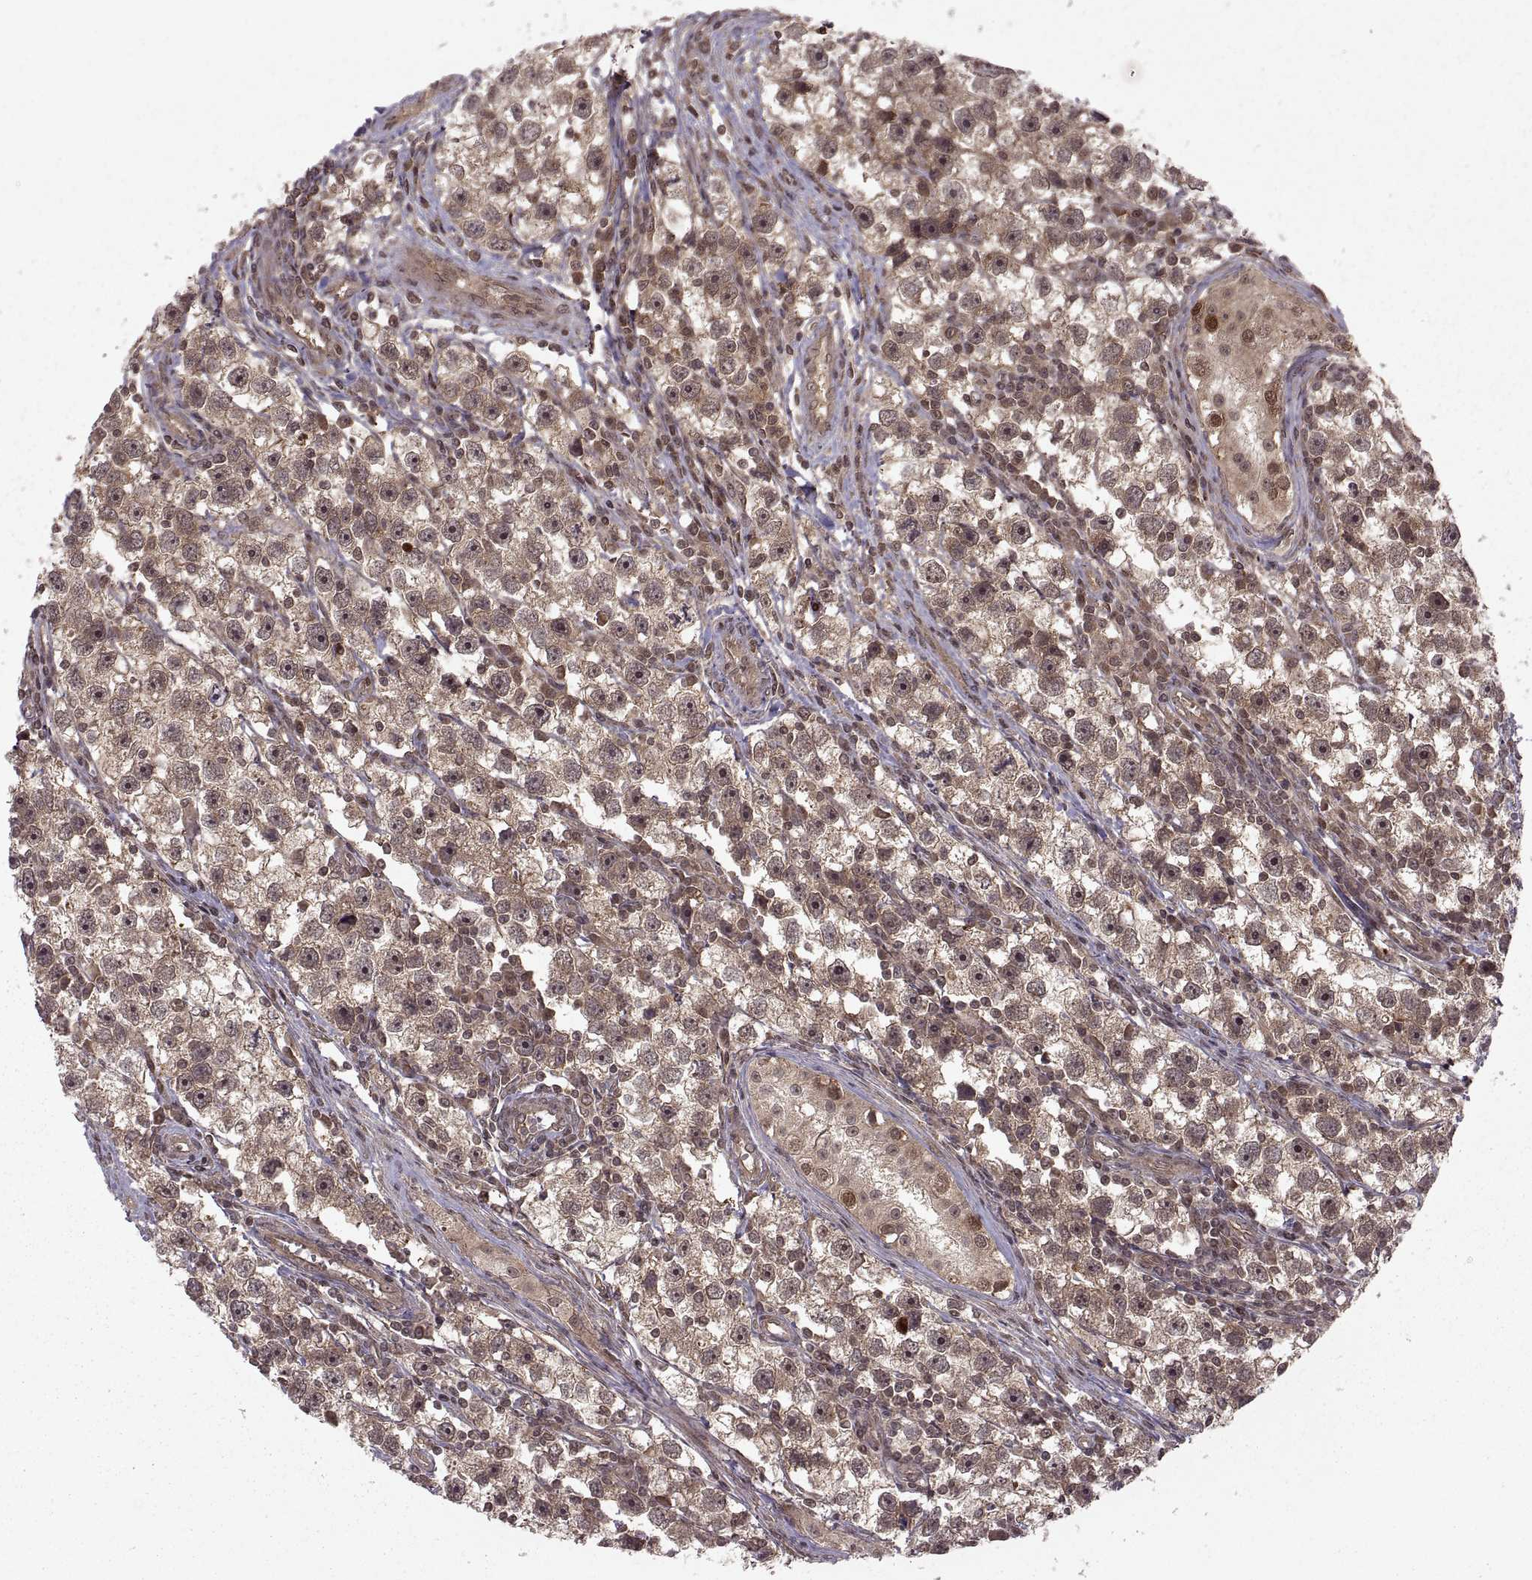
{"staining": {"intensity": "moderate", "quantity": ">75%", "location": "cytoplasmic/membranous"}, "tissue": "testis cancer", "cell_type": "Tumor cells", "image_type": "cancer", "snomed": [{"axis": "morphology", "description": "Seminoma, NOS"}, {"axis": "topography", "description": "Testis"}], "caption": "Human testis cancer stained with a protein marker shows moderate staining in tumor cells.", "gene": "DEDD", "patient": {"sex": "male", "age": 30}}